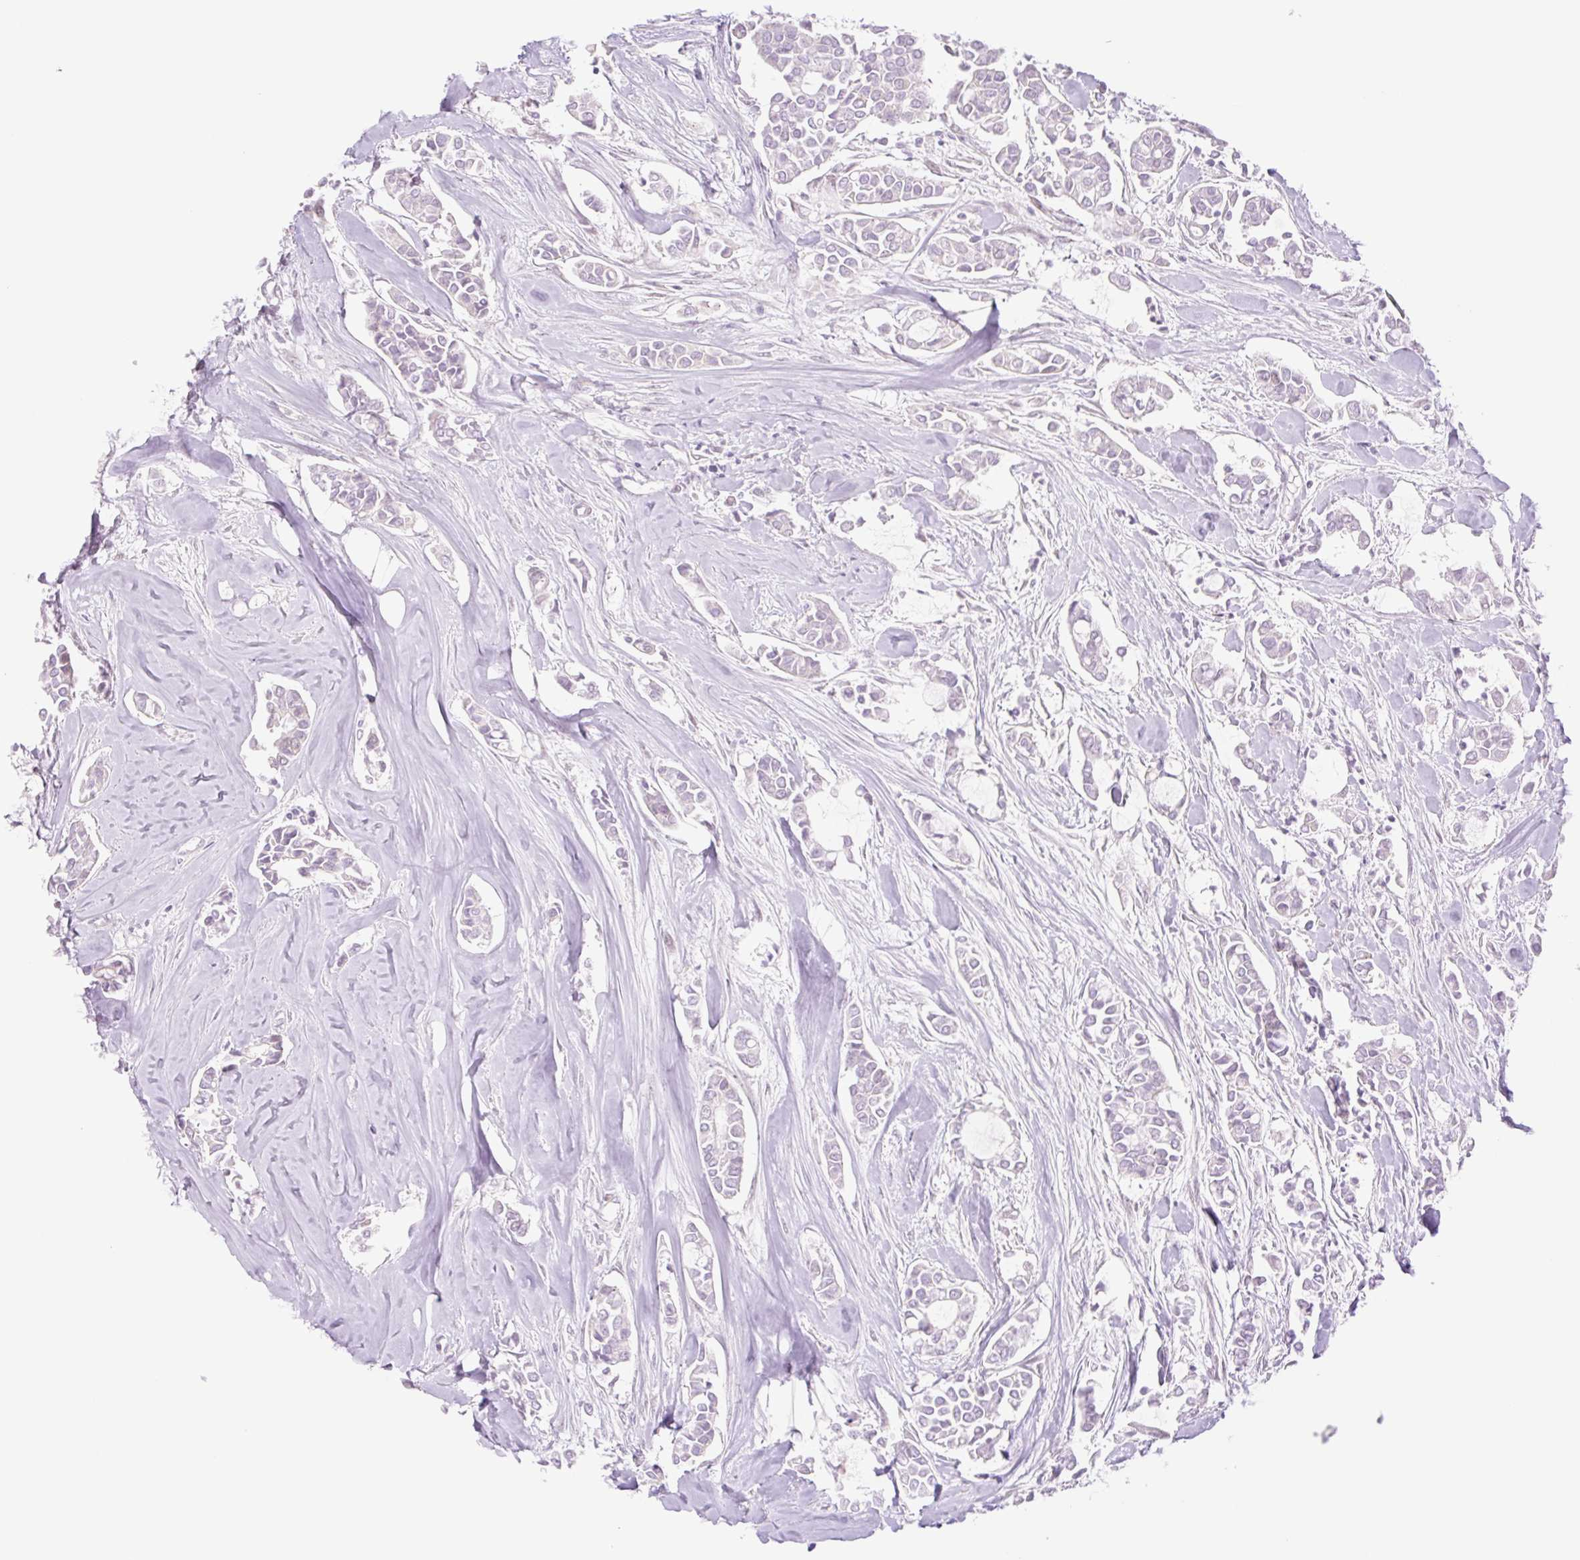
{"staining": {"intensity": "negative", "quantity": "none", "location": "none"}, "tissue": "breast cancer", "cell_type": "Tumor cells", "image_type": "cancer", "snomed": [{"axis": "morphology", "description": "Duct carcinoma"}, {"axis": "topography", "description": "Breast"}], "caption": "IHC photomicrograph of neoplastic tissue: human breast cancer (infiltrating ductal carcinoma) stained with DAB displays no significant protein expression in tumor cells.", "gene": "TBX15", "patient": {"sex": "female", "age": 84}}